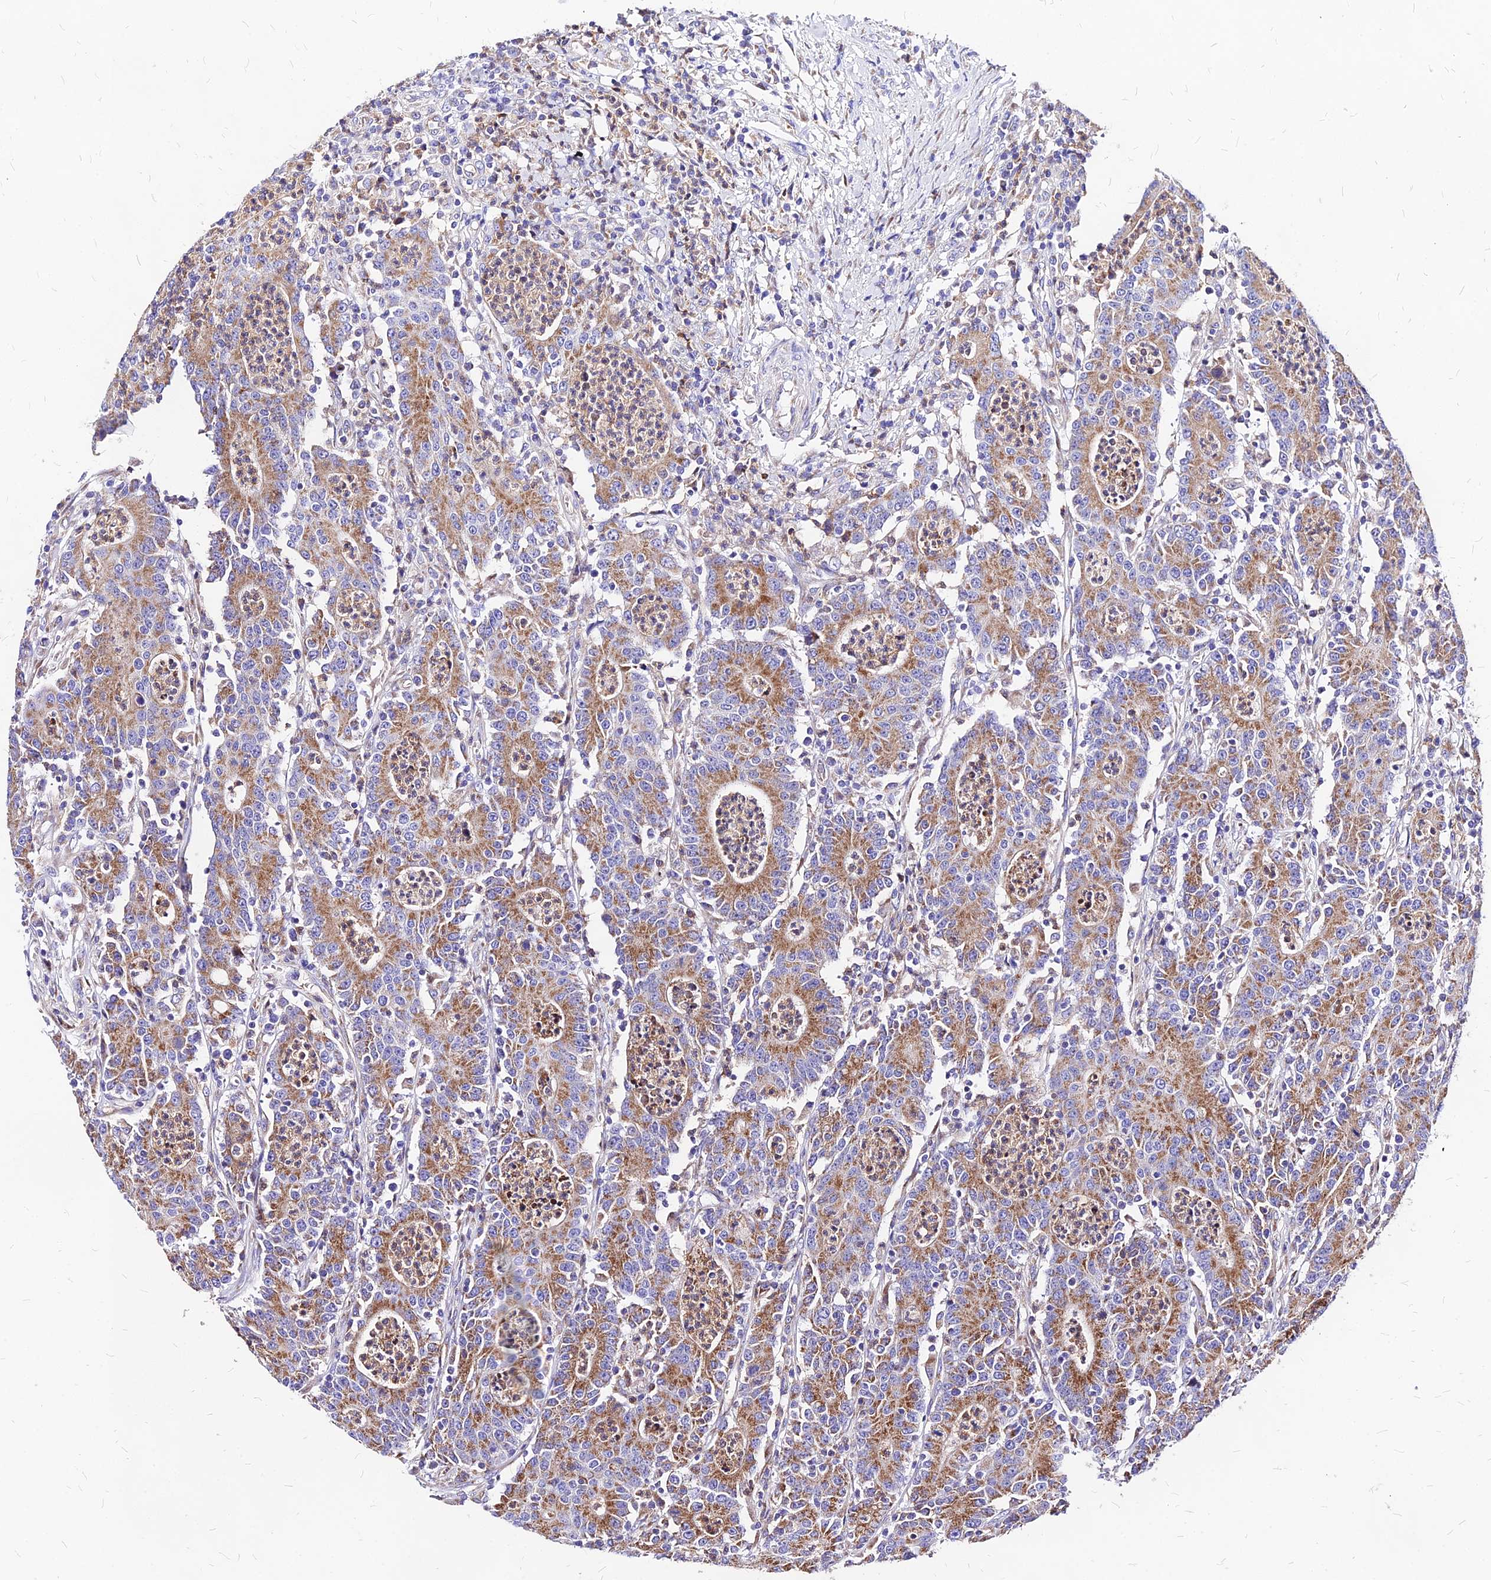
{"staining": {"intensity": "moderate", "quantity": ">75%", "location": "cytoplasmic/membranous"}, "tissue": "colorectal cancer", "cell_type": "Tumor cells", "image_type": "cancer", "snomed": [{"axis": "morphology", "description": "Adenocarcinoma, NOS"}, {"axis": "topography", "description": "Colon"}], "caption": "Moderate cytoplasmic/membranous expression is seen in approximately >75% of tumor cells in colorectal cancer (adenocarcinoma). The protein is shown in brown color, while the nuclei are stained blue.", "gene": "MRPL3", "patient": {"sex": "male", "age": 83}}